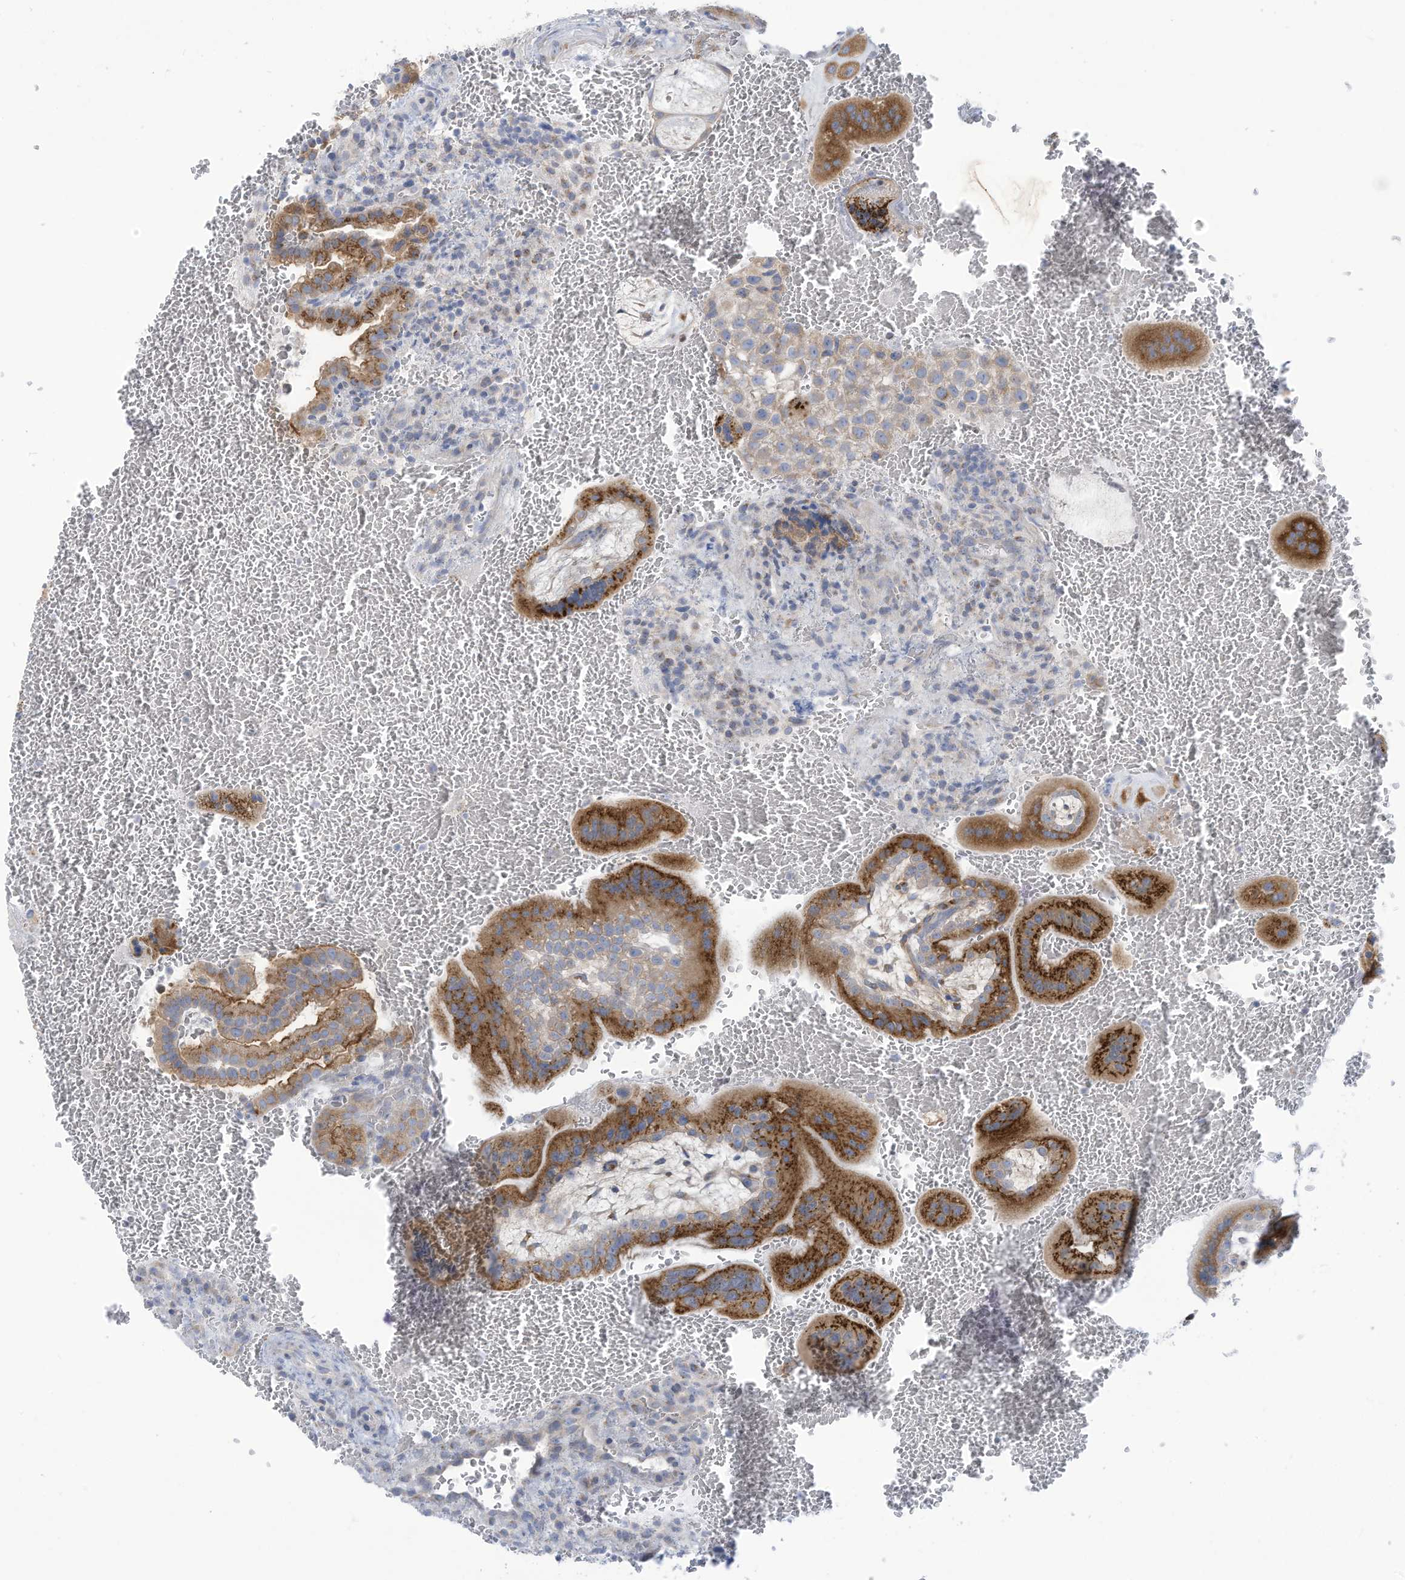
{"staining": {"intensity": "strong", "quantity": "25%-75%", "location": "cytoplasmic/membranous"}, "tissue": "placenta", "cell_type": "Trophoblastic cells", "image_type": "normal", "snomed": [{"axis": "morphology", "description": "Normal tissue, NOS"}, {"axis": "topography", "description": "Placenta"}], "caption": "Immunohistochemical staining of benign human placenta reveals high levels of strong cytoplasmic/membranous expression in about 25%-75% of trophoblastic cells. (Stains: DAB in brown, nuclei in blue, Microscopy: brightfield microscopy at high magnification).", "gene": "TRMT2B", "patient": {"sex": "female", "age": 35}}